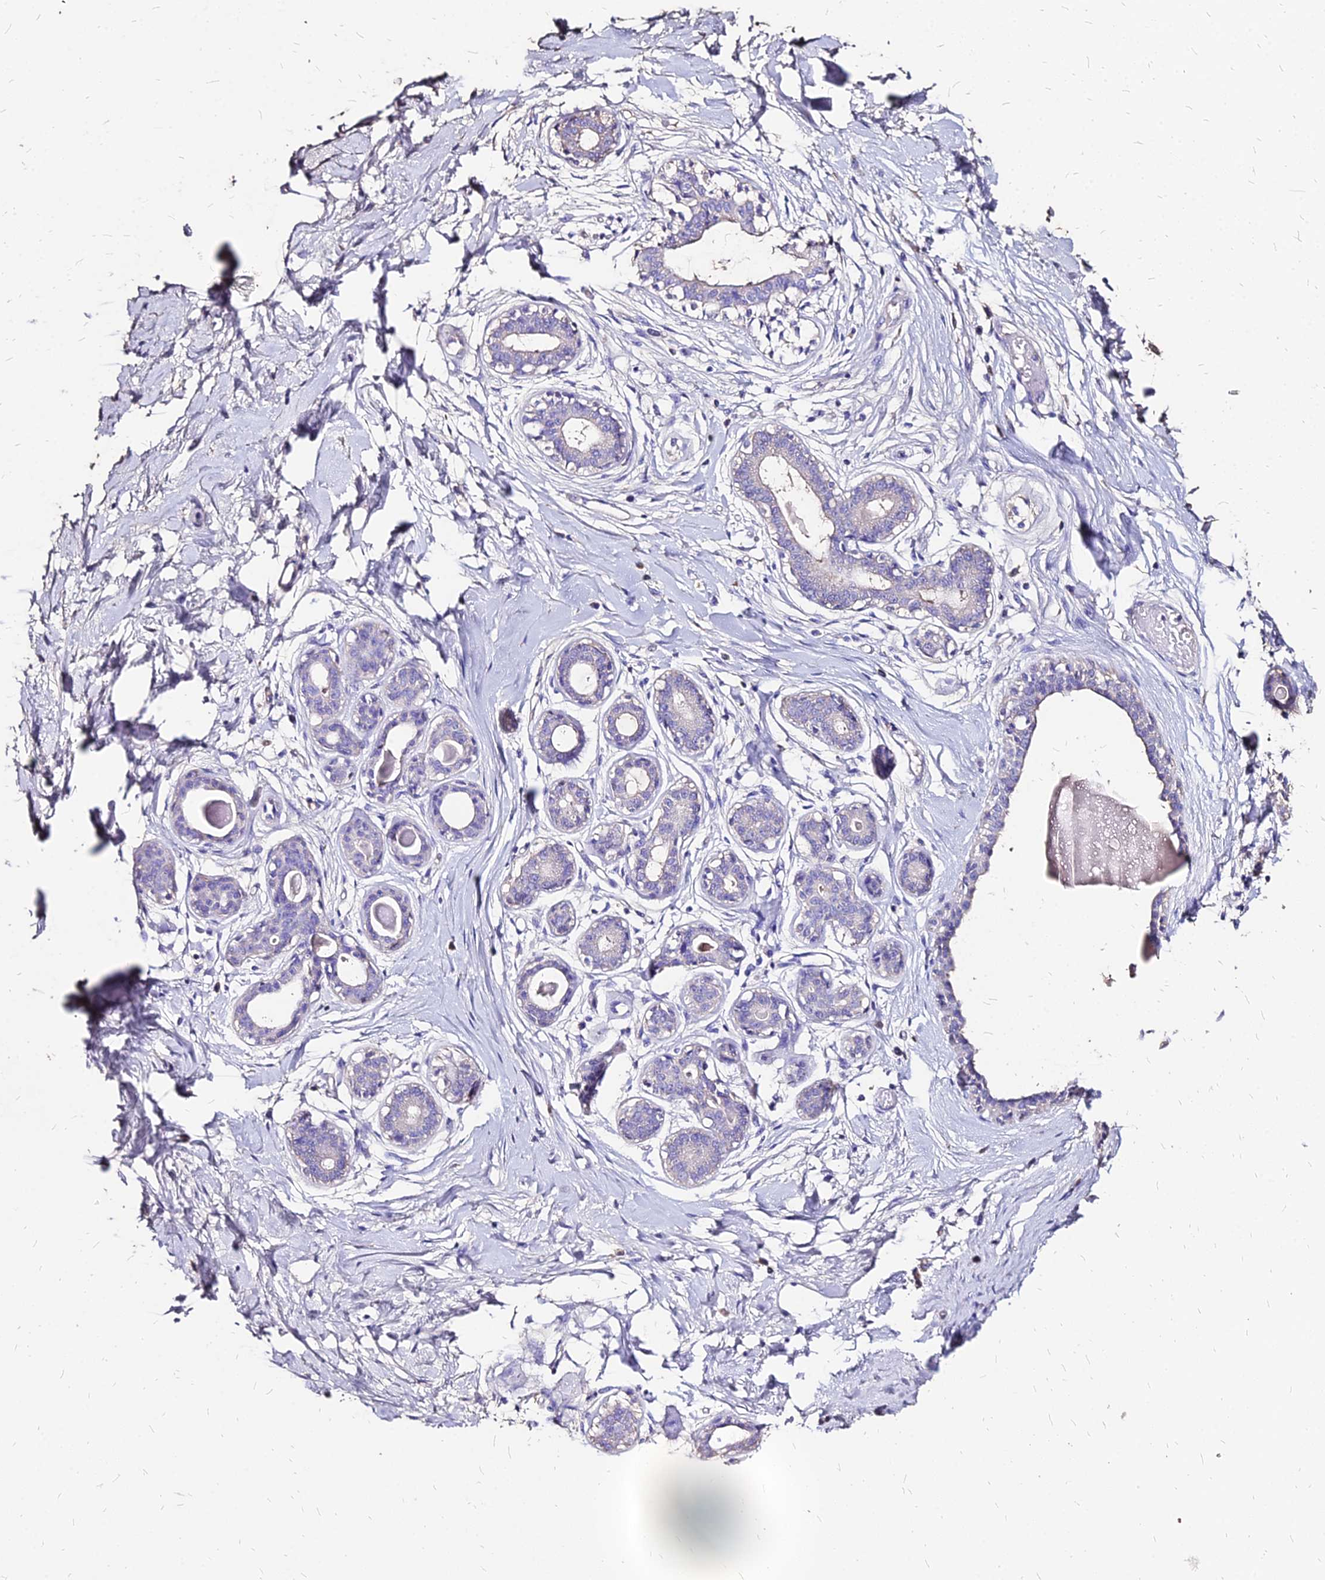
{"staining": {"intensity": "negative", "quantity": "none", "location": "none"}, "tissue": "breast", "cell_type": "Adipocytes", "image_type": "normal", "snomed": [{"axis": "morphology", "description": "Normal tissue, NOS"}, {"axis": "topography", "description": "Breast"}], "caption": "Adipocytes show no significant staining in normal breast. Brightfield microscopy of IHC stained with DAB (brown) and hematoxylin (blue), captured at high magnification.", "gene": "NME5", "patient": {"sex": "female", "age": 45}}